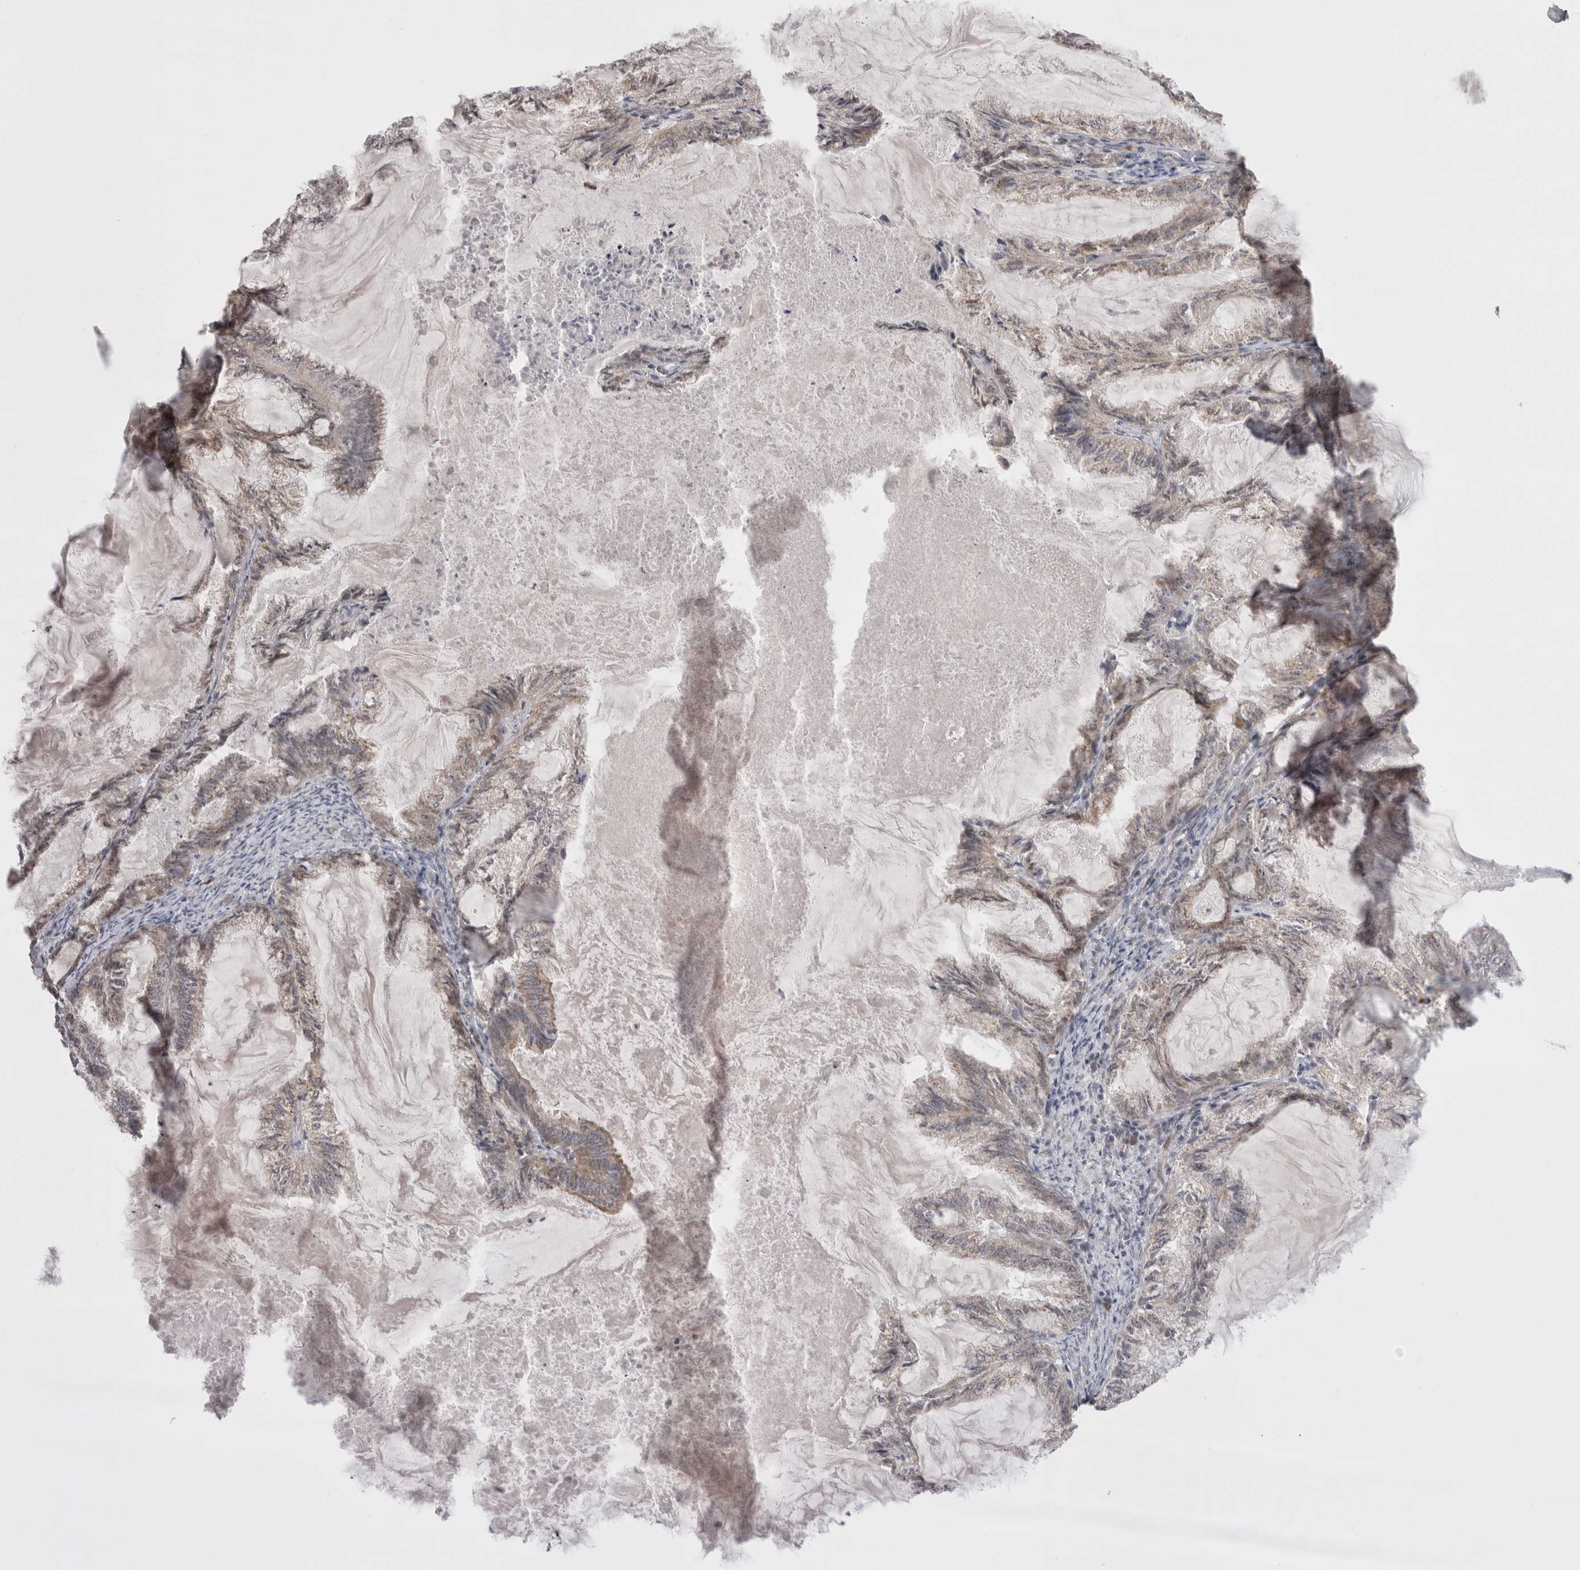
{"staining": {"intensity": "weak", "quantity": "25%-75%", "location": "cytoplasmic/membranous"}, "tissue": "endometrial cancer", "cell_type": "Tumor cells", "image_type": "cancer", "snomed": [{"axis": "morphology", "description": "Adenocarcinoma, NOS"}, {"axis": "topography", "description": "Endometrium"}], "caption": "Immunohistochemistry (IHC) (DAB) staining of human endometrial cancer reveals weak cytoplasmic/membranous protein staining in about 25%-75% of tumor cells.", "gene": "EXOSC4", "patient": {"sex": "female", "age": 86}}